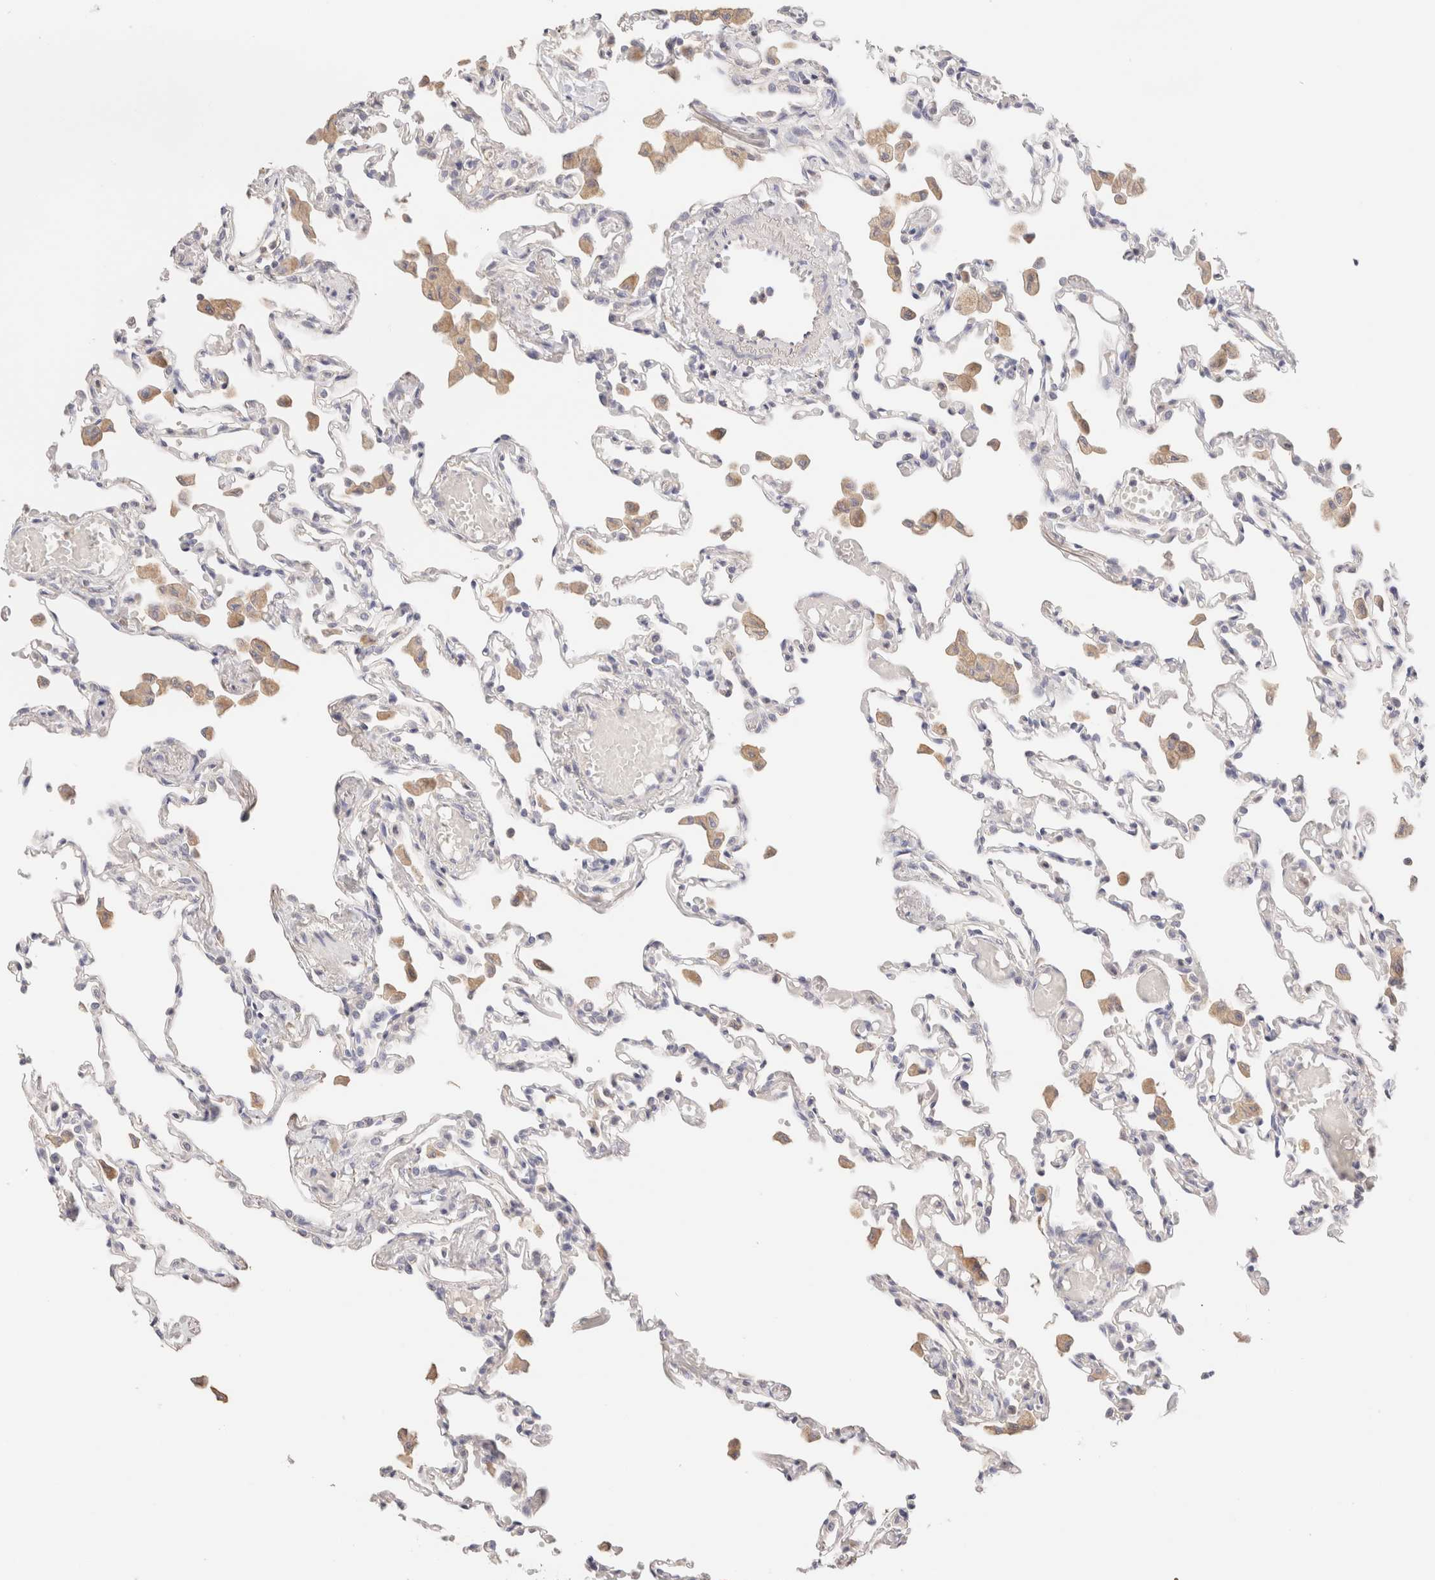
{"staining": {"intensity": "negative", "quantity": "none", "location": "none"}, "tissue": "lung", "cell_type": "Alveolar cells", "image_type": "normal", "snomed": [{"axis": "morphology", "description": "Normal tissue, NOS"}, {"axis": "topography", "description": "Bronchus"}, {"axis": "topography", "description": "Lung"}], "caption": "This is a micrograph of immunohistochemistry staining of benign lung, which shows no staining in alveolar cells.", "gene": "SCGB2A2", "patient": {"sex": "female", "age": 49}}